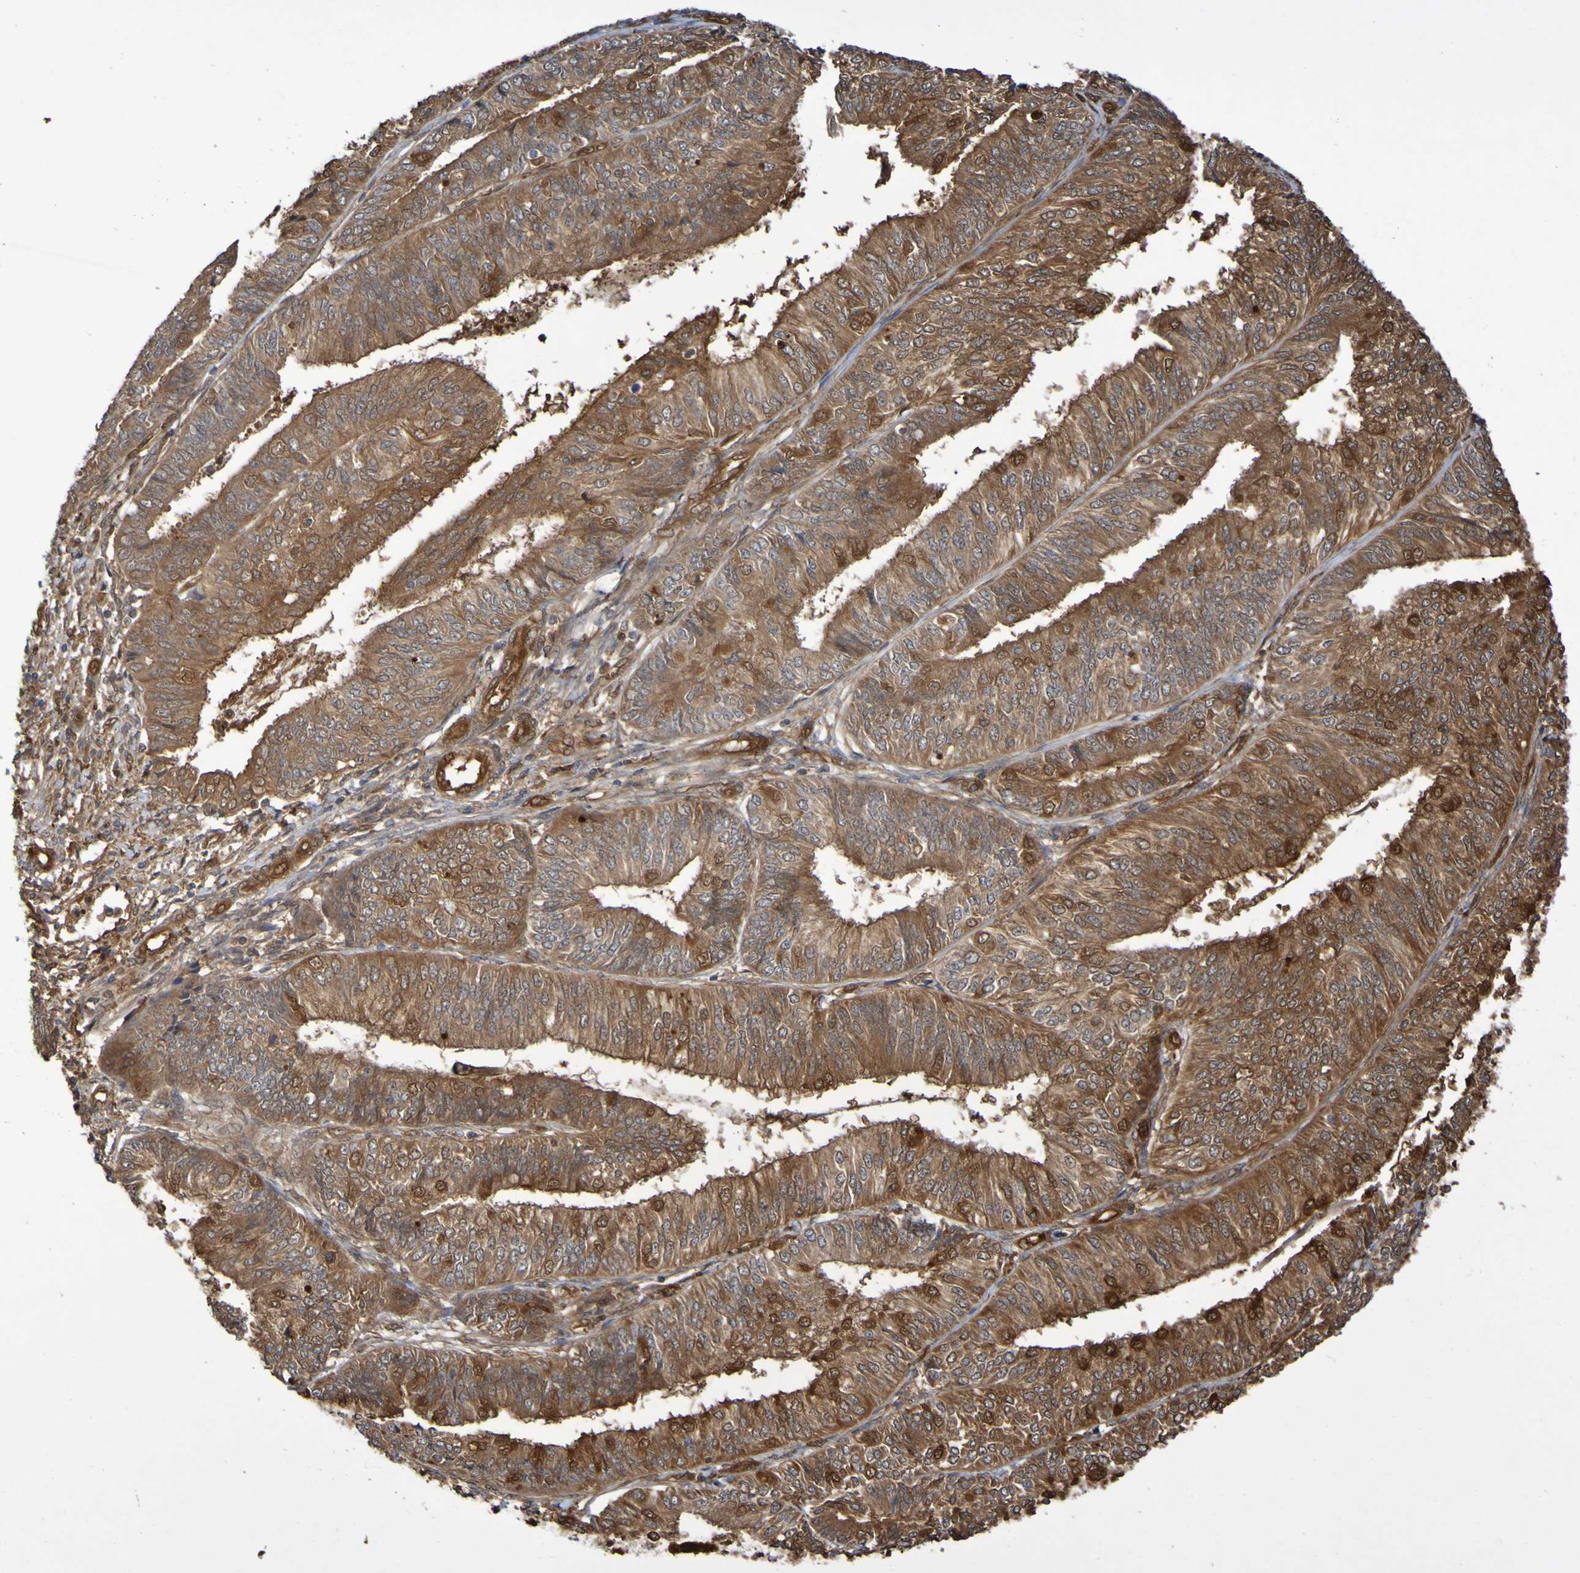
{"staining": {"intensity": "moderate", "quantity": ">75%", "location": "cytoplasmic/membranous"}, "tissue": "endometrial cancer", "cell_type": "Tumor cells", "image_type": "cancer", "snomed": [{"axis": "morphology", "description": "Adenocarcinoma, NOS"}, {"axis": "topography", "description": "Endometrium"}], "caption": "High-magnification brightfield microscopy of adenocarcinoma (endometrial) stained with DAB (brown) and counterstained with hematoxylin (blue). tumor cells exhibit moderate cytoplasmic/membranous expression is appreciated in about>75% of cells.", "gene": "SERPINB6", "patient": {"sex": "female", "age": 58}}